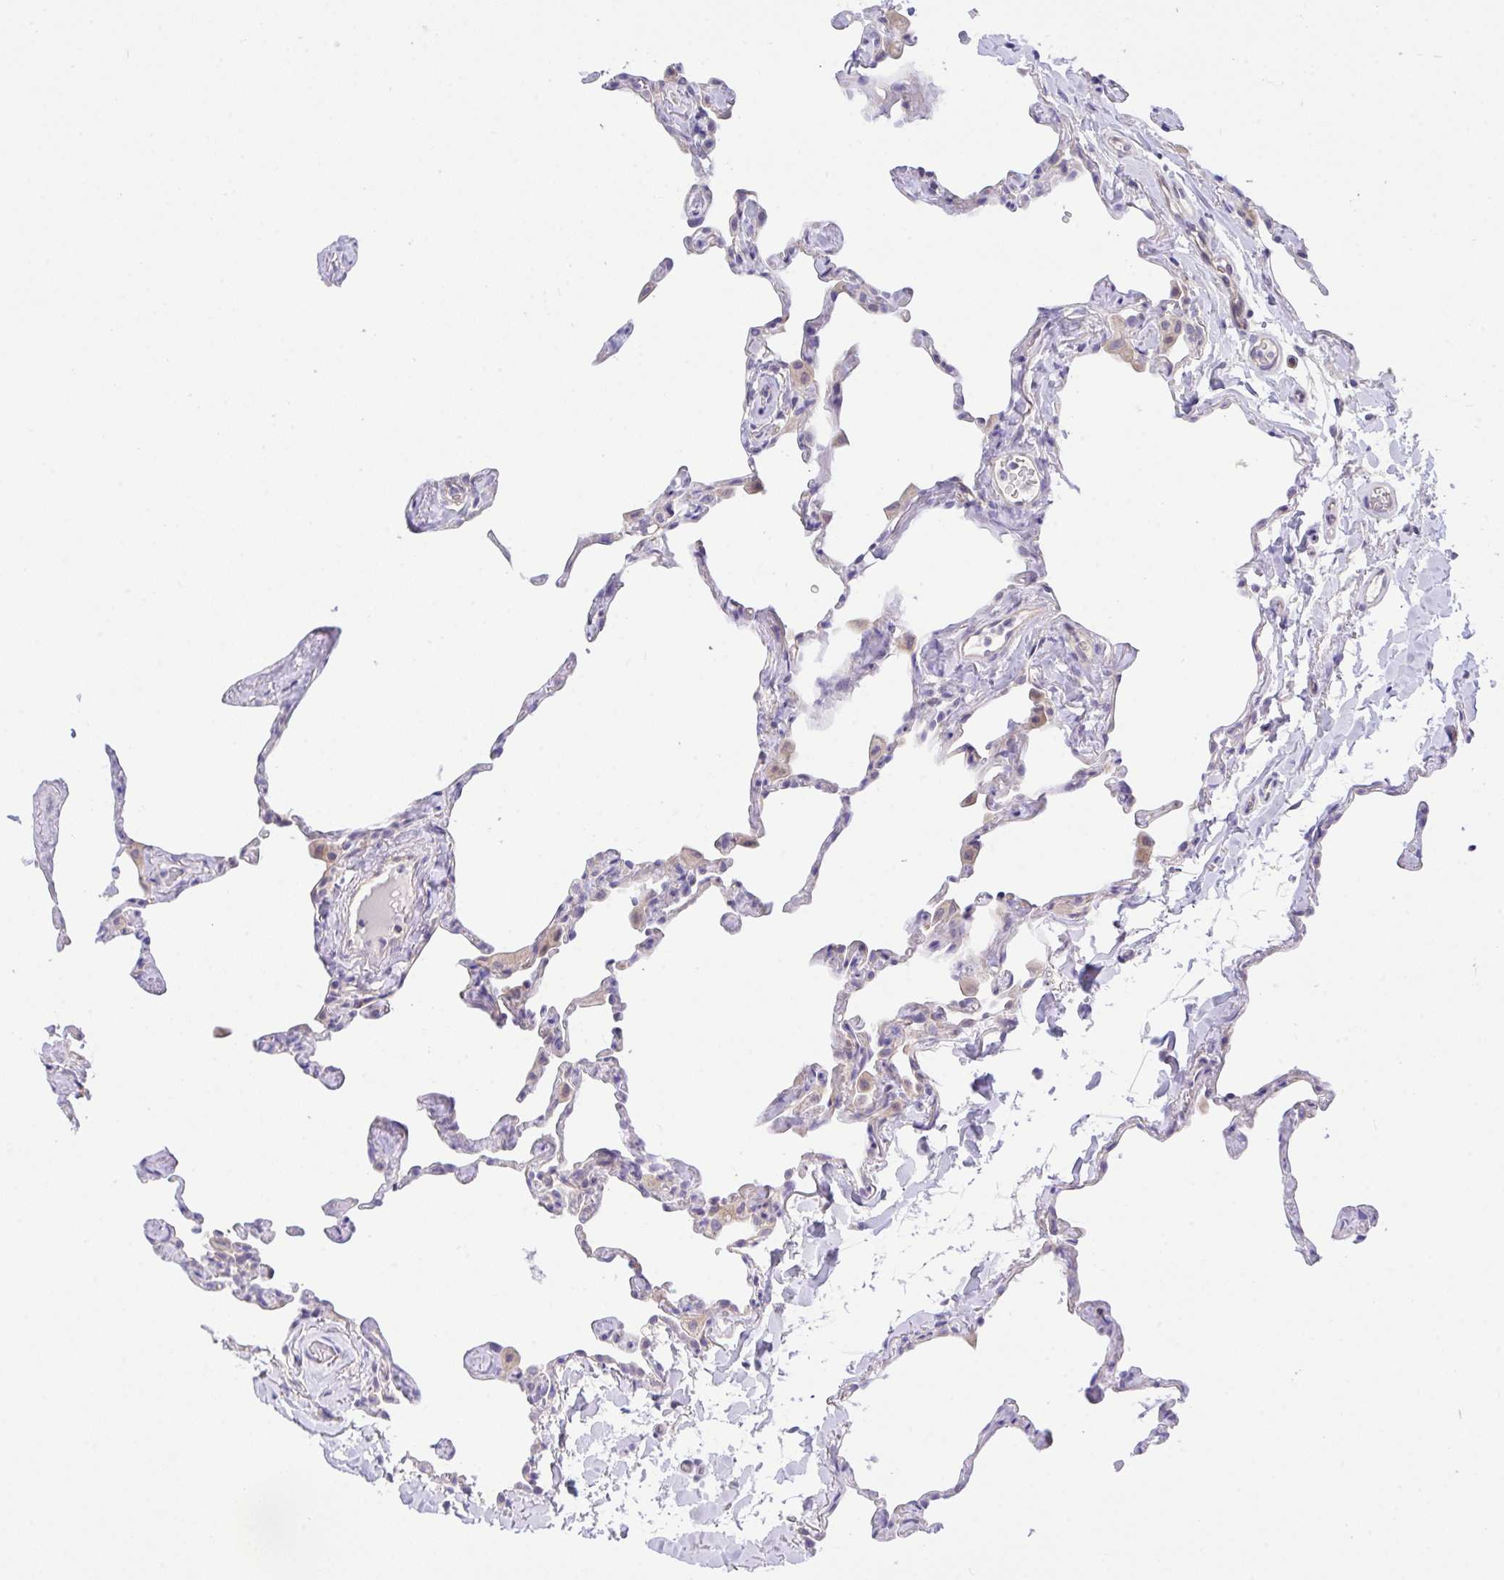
{"staining": {"intensity": "negative", "quantity": "none", "location": "none"}, "tissue": "lung", "cell_type": "Alveolar cells", "image_type": "normal", "snomed": [{"axis": "morphology", "description": "Normal tissue, NOS"}, {"axis": "topography", "description": "Lung"}], "caption": "Immunohistochemistry photomicrograph of normal lung: human lung stained with DAB demonstrates no significant protein positivity in alveolar cells. The staining is performed using DAB brown chromogen with nuclei counter-stained in using hematoxylin.", "gene": "HOXD12", "patient": {"sex": "male", "age": 65}}